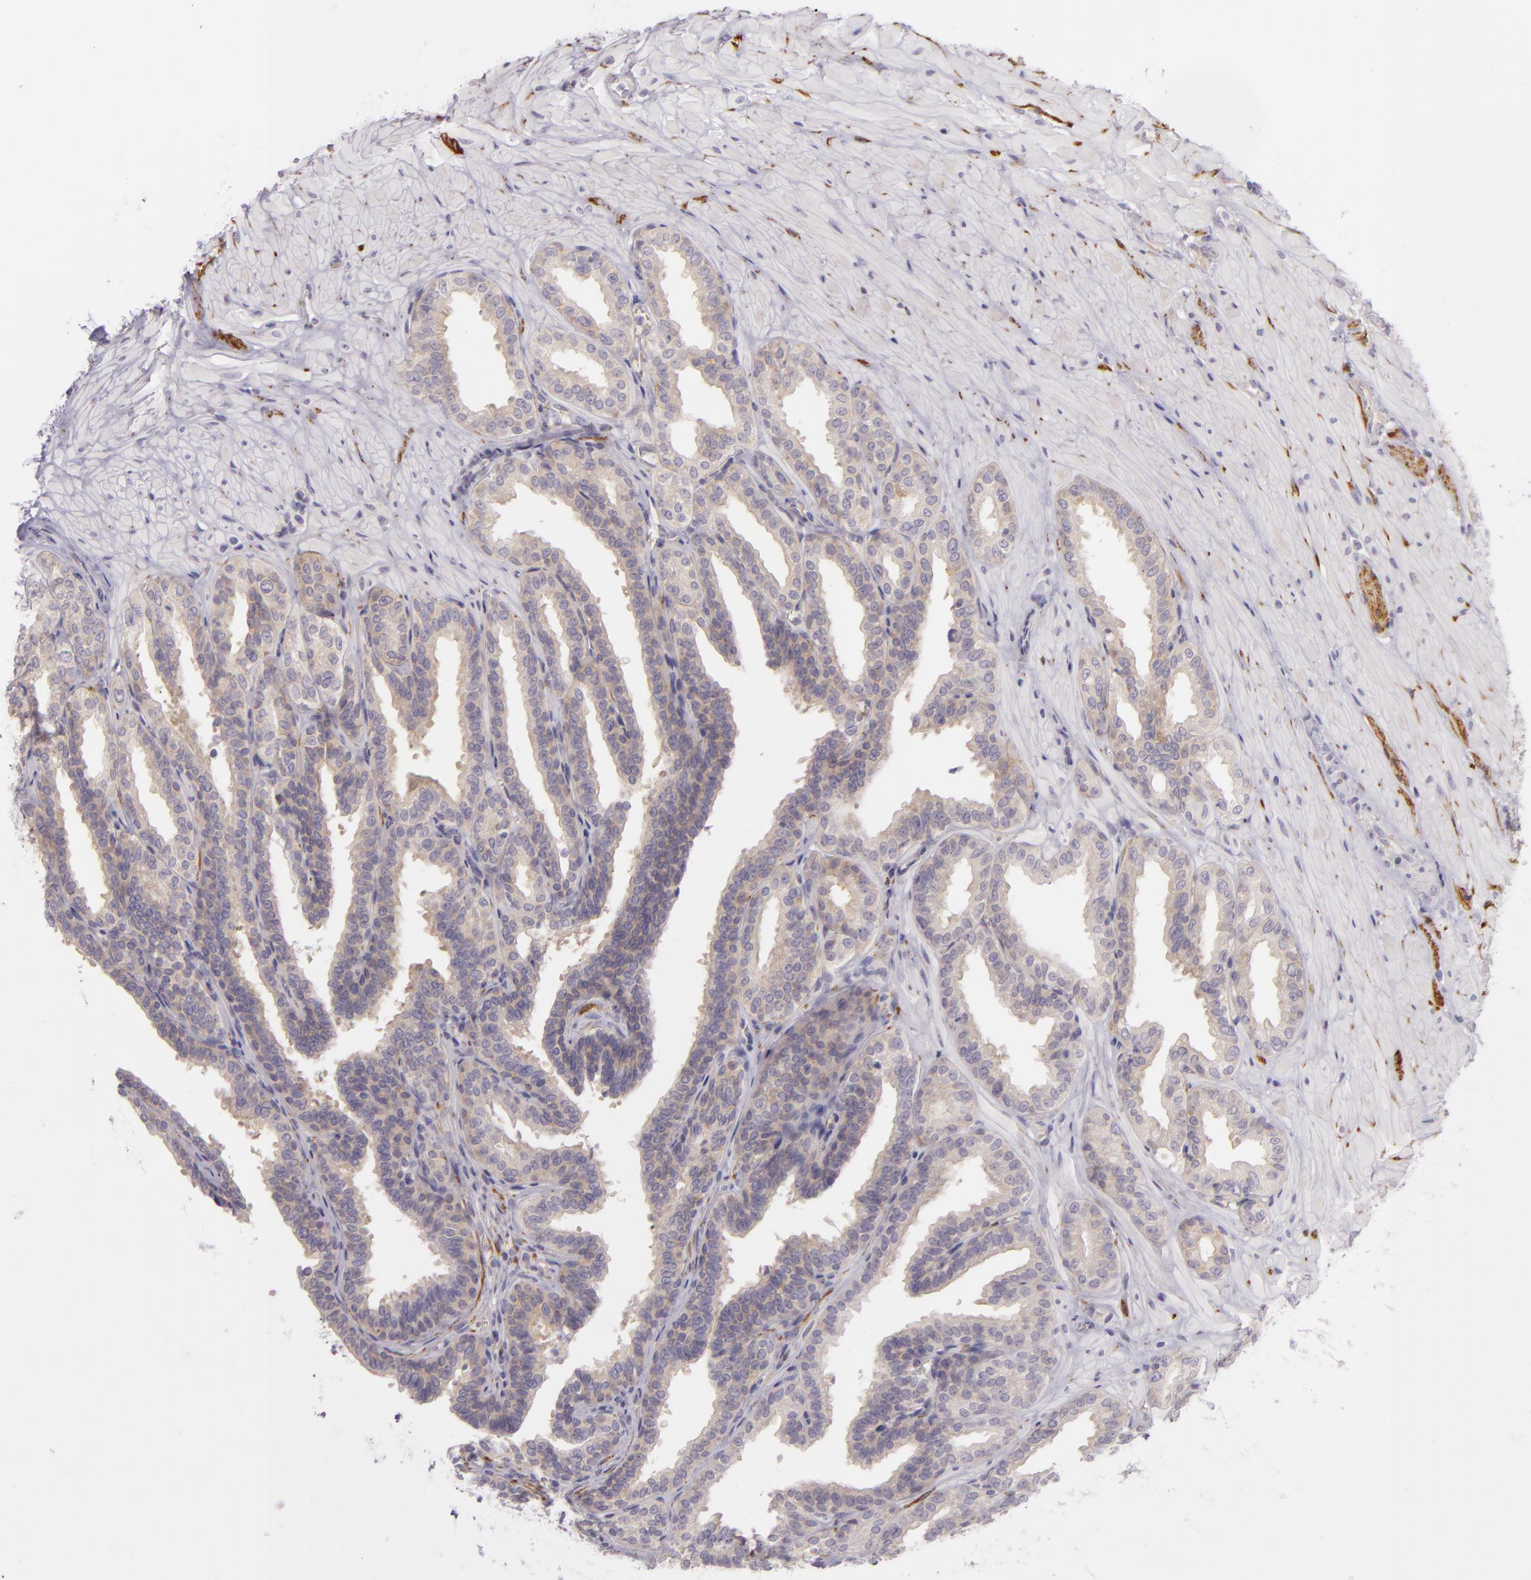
{"staining": {"intensity": "weak", "quantity": ">75%", "location": "cytoplasmic/membranous"}, "tissue": "seminal vesicle", "cell_type": "Glandular cells", "image_type": "normal", "snomed": [{"axis": "morphology", "description": "Normal tissue, NOS"}, {"axis": "topography", "description": "Seminal veicle"}], "caption": "A low amount of weak cytoplasmic/membranous expression is appreciated in about >75% of glandular cells in benign seminal vesicle.", "gene": "ZC3H7B", "patient": {"sex": "male", "age": 26}}